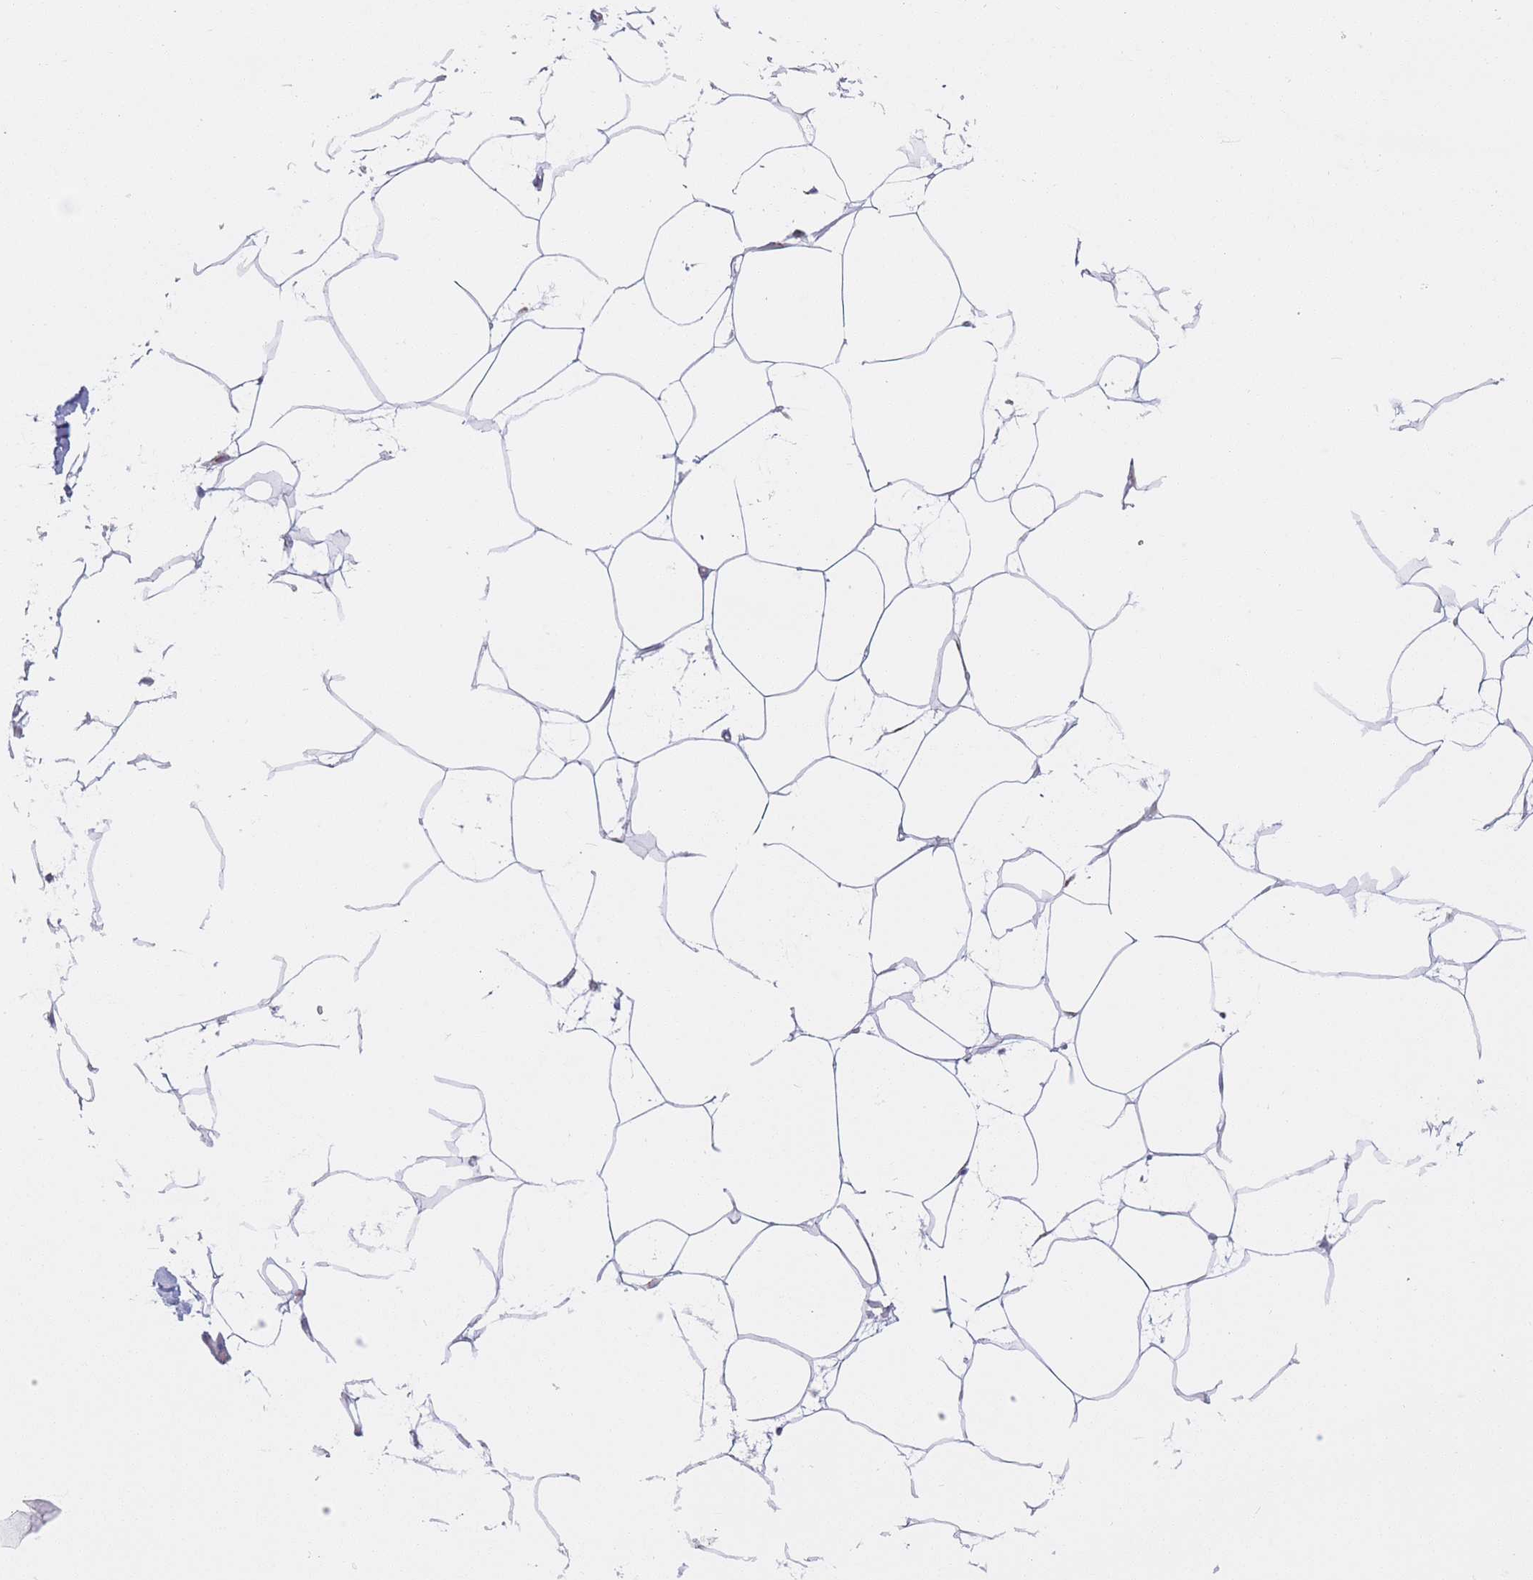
{"staining": {"intensity": "negative", "quantity": "none", "location": "none"}, "tissue": "adipose tissue", "cell_type": "Adipocytes", "image_type": "normal", "snomed": [{"axis": "morphology", "description": "Normal tissue, NOS"}, {"axis": "topography", "description": "Adipose tissue"}], "caption": "Adipocytes are negative for protein expression in unremarkable human adipose tissue. (Stains: DAB immunohistochemistry (IHC) with hematoxylin counter stain, Microscopy: brightfield microscopy at high magnification).", "gene": "MRPL30", "patient": {"sex": "female", "age": 37}}